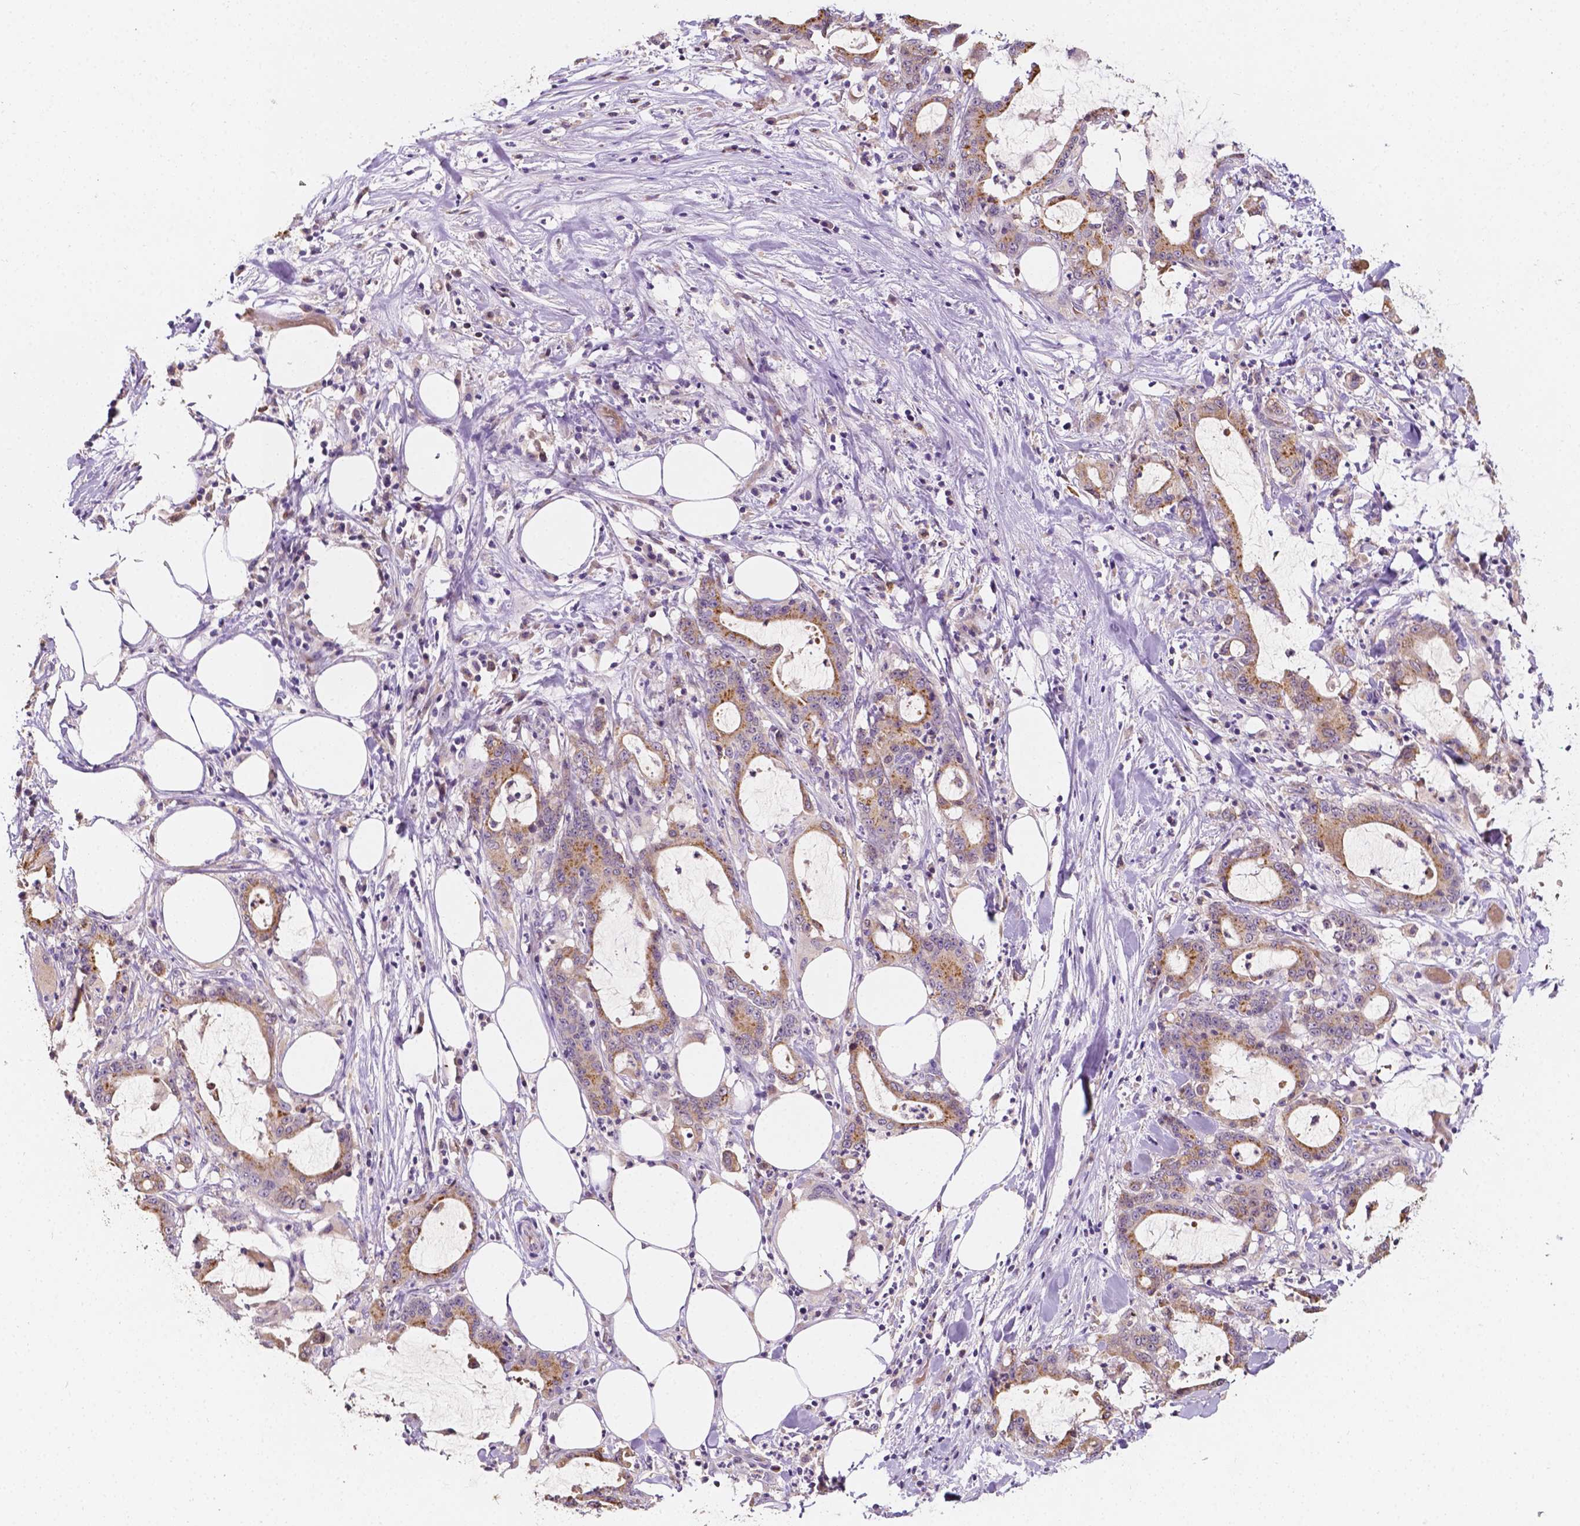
{"staining": {"intensity": "moderate", "quantity": "25%-75%", "location": "cytoplasmic/membranous"}, "tissue": "stomach cancer", "cell_type": "Tumor cells", "image_type": "cancer", "snomed": [{"axis": "morphology", "description": "Adenocarcinoma, NOS"}, {"axis": "topography", "description": "Stomach, upper"}], "caption": "Adenocarcinoma (stomach) was stained to show a protein in brown. There is medium levels of moderate cytoplasmic/membranous positivity in approximately 25%-75% of tumor cells.", "gene": "SLC22A4", "patient": {"sex": "male", "age": 68}}